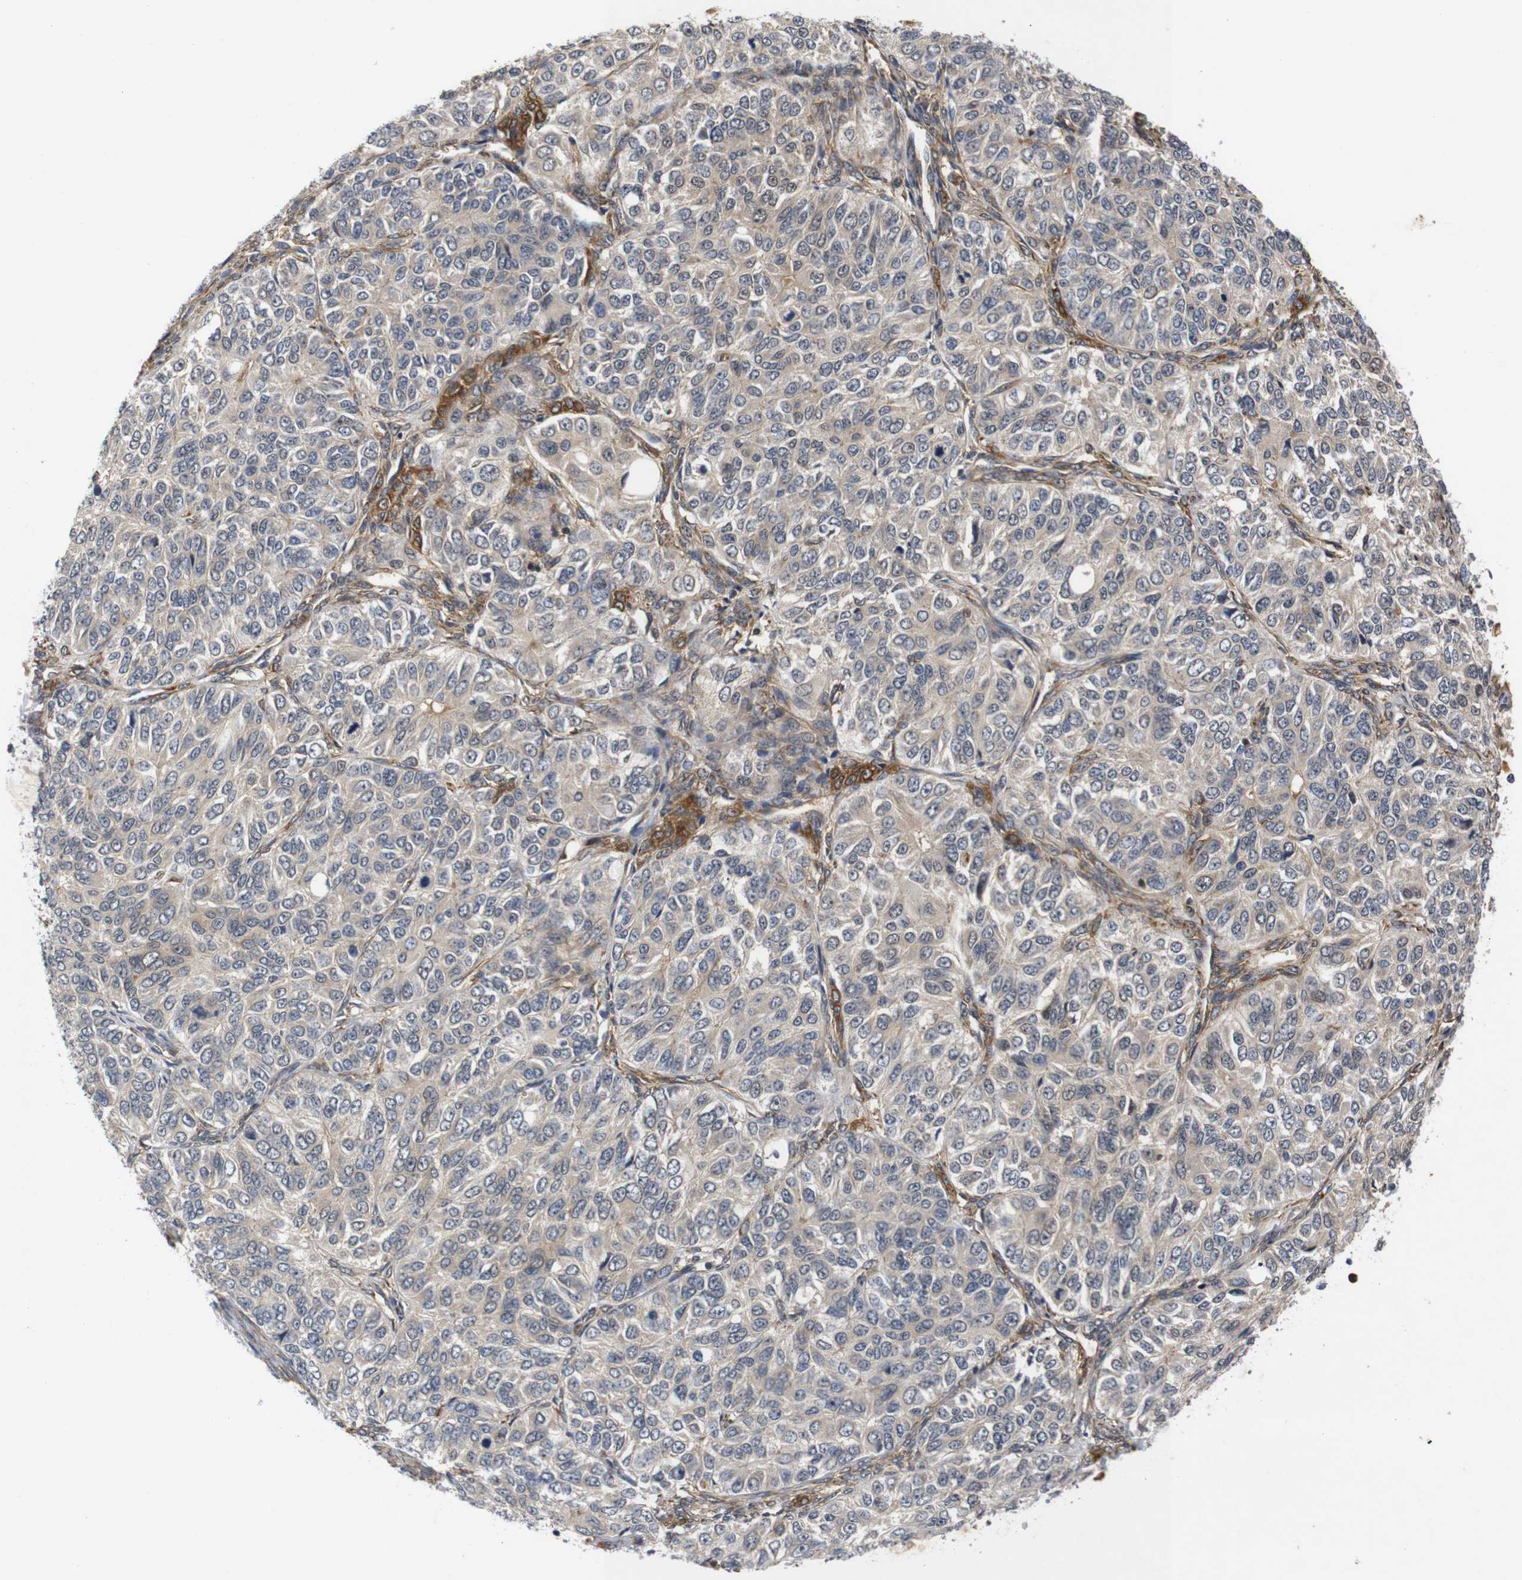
{"staining": {"intensity": "weak", "quantity": ">75%", "location": "cytoplasmic/membranous"}, "tissue": "ovarian cancer", "cell_type": "Tumor cells", "image_type": "cancer", "snomed": [{"axis": "morphology", "description": "Carcinoma, endometroid"}, {"axis": "topography", "description": "Ovary"}], "caption": "High-power microscopy captured an immunohistochemistry histopathology image of ovarian cancer (endometroid carcinoma), revealing weak cytoplasmic/membranous staining in approximately >75% of tumor cells.", "gene": "RIPK1", "patient": {"sex": "female", "age": 51}}